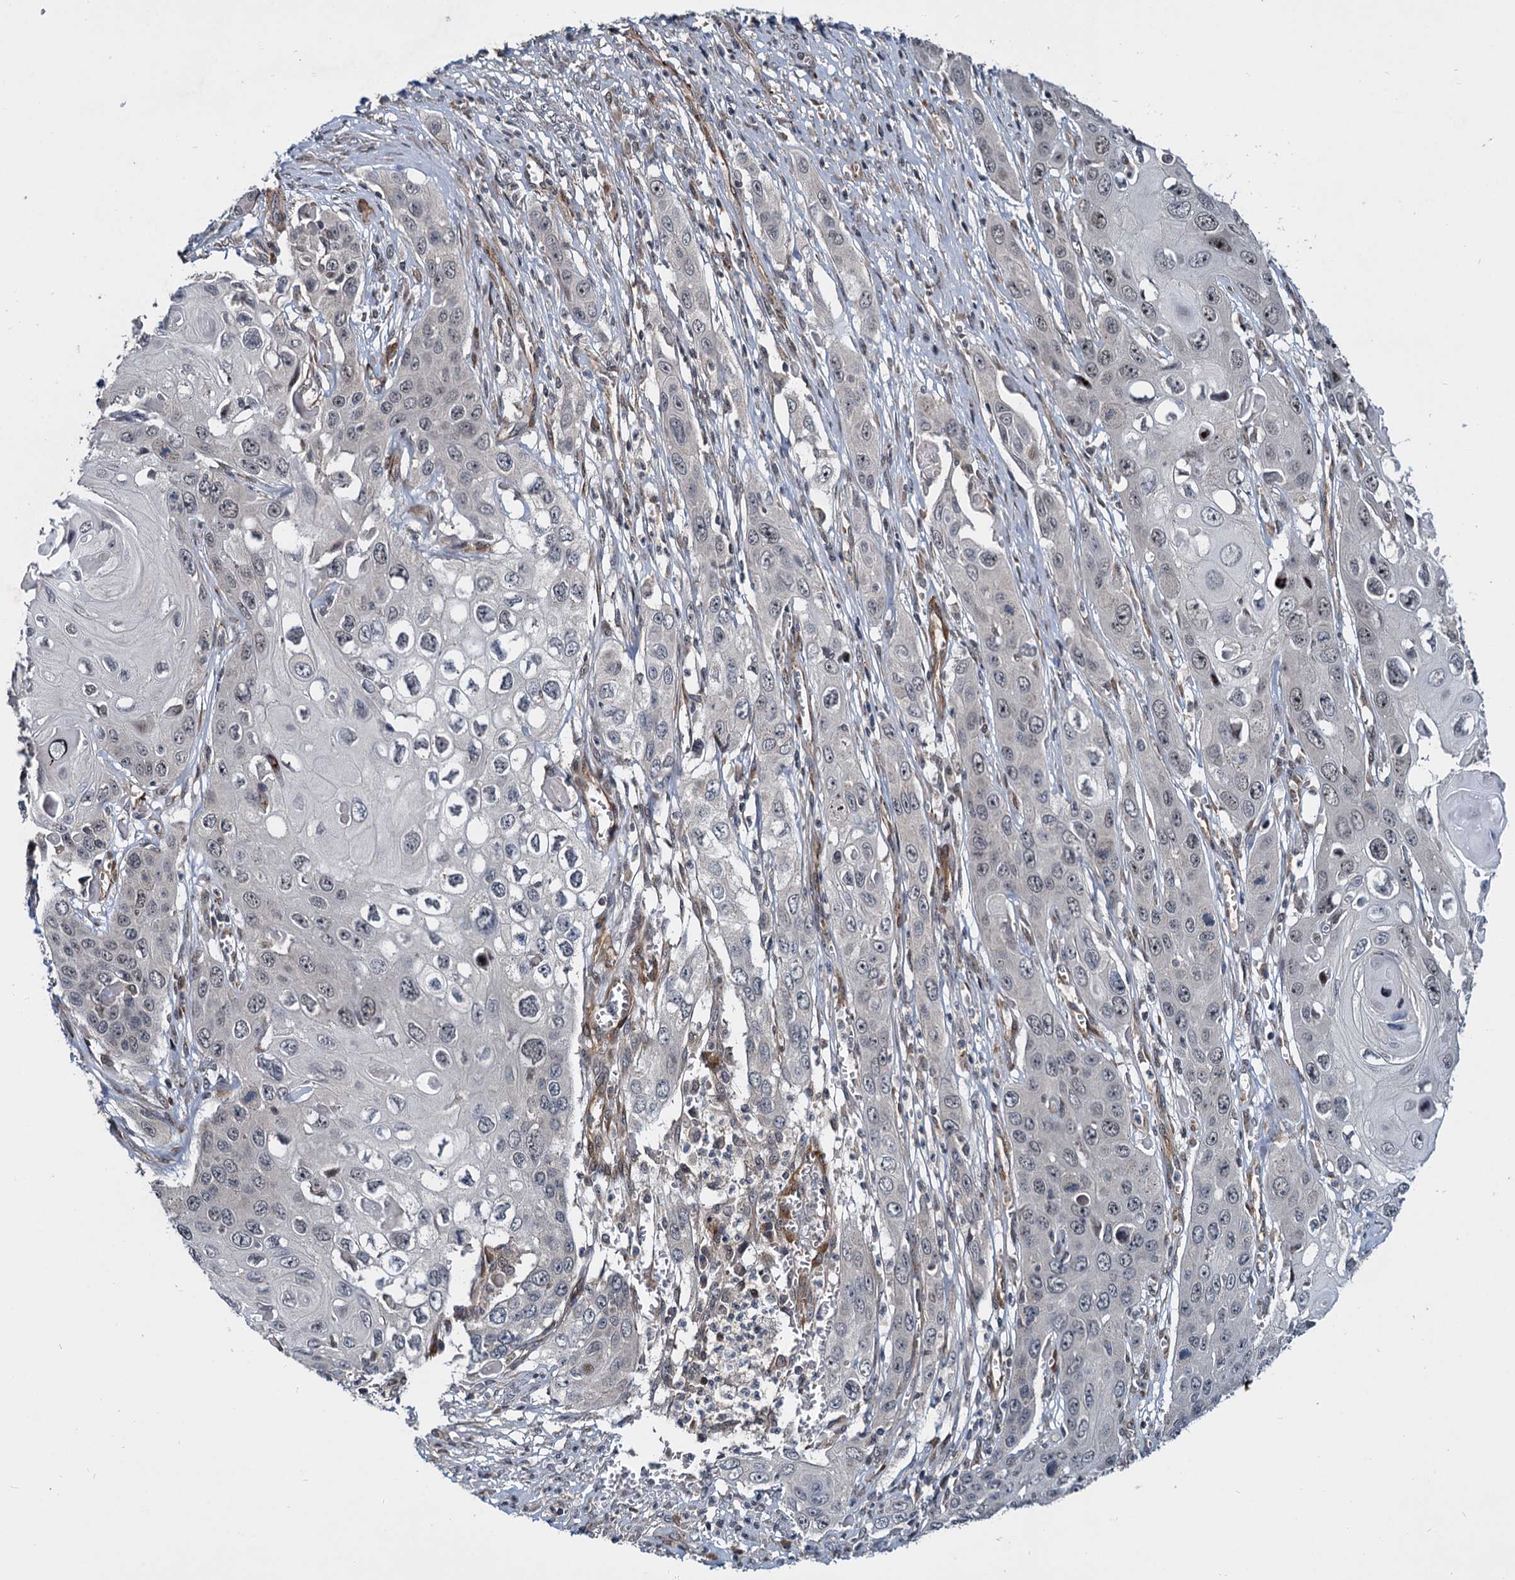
{"staining": {"intensity": "negative", "quantity": "none", "location": "none"}, "tissue": "skin cancer", "cell_type": "Tumor cells", "image_type": "cancer", "snomed": [{"axis": "morphology", "description": "Squamous cell carcinoma, NOS"}, {"axis": "topography", "description": "Skin"}], "caption": "Tumor cells show no significant protein expression in skin cancer.", "gene": "ARHGAP42", "patient": {"sex": "male", "age": 55}}